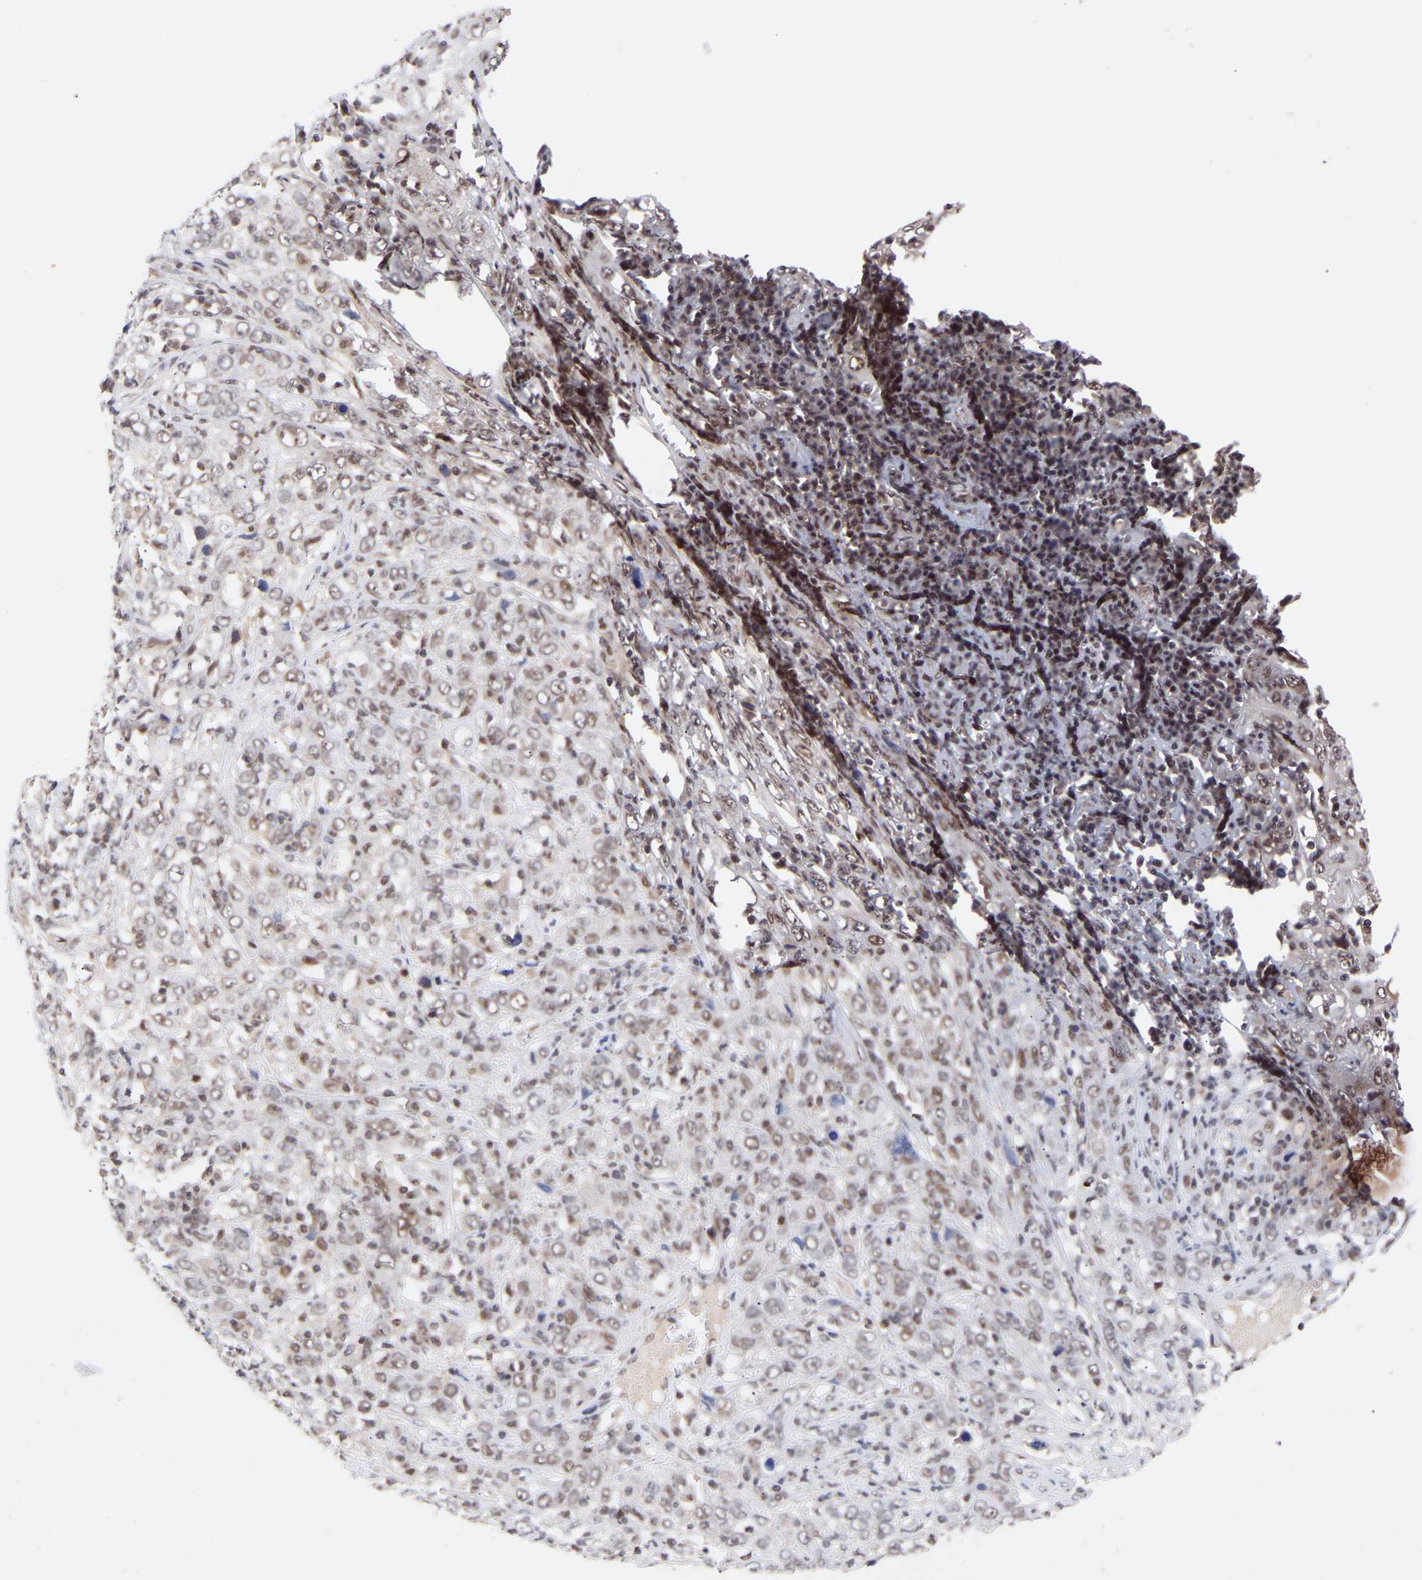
{"staining": {"intensity": "negative", "quantity": "none", "location": "none"}, "tissue": "cervical cancer", "cell_type": "Tumor cells", "image_type": "cancer", "snomed": [{"axis": "morphology", "description": "Squamous cell carcinoma, NOS"}, {"axis": "topography", "description": "Cervix"}], "caption": "Tumor cells are negative for brown protein staining in cervical squamous cell carcinoma.", "gene": "RBM15", "patient": {"sex": "female", "age": 46}}